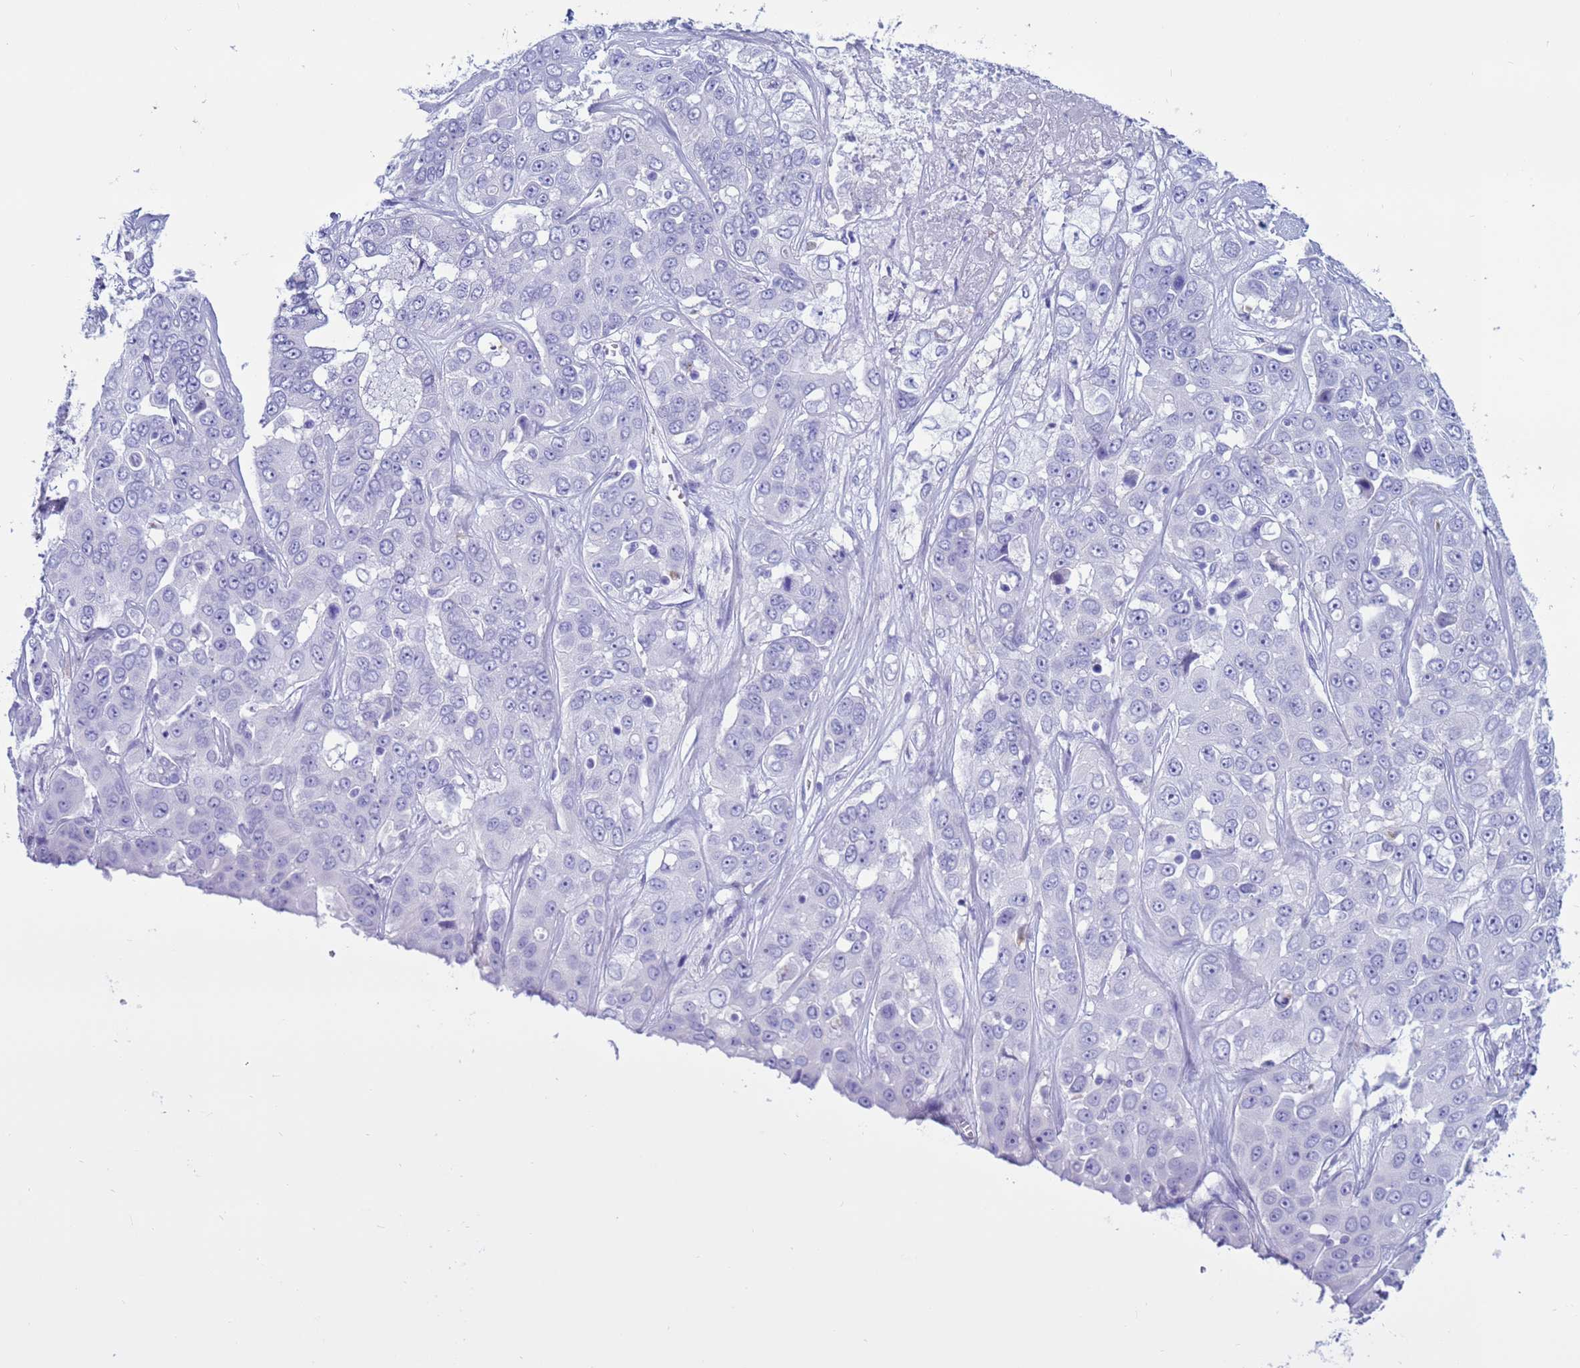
{"staining": {"intensity": "negative", "quantity": "none", "location": "none"}, "tissue": "liver cancer", "cell_type": "Tumor cells", "image_type": "cancer", "snomed": [{"axis": "morphology", "description": "Cholangiocarcinoma"}, {"axis": "topography", "description": "Liver"}], "caption": "Tumor cells show no significant protein positivity in cholangiocarcinoma (liver).", "gene": "CST4", "patient": {"sex": "female", "age": 52}}